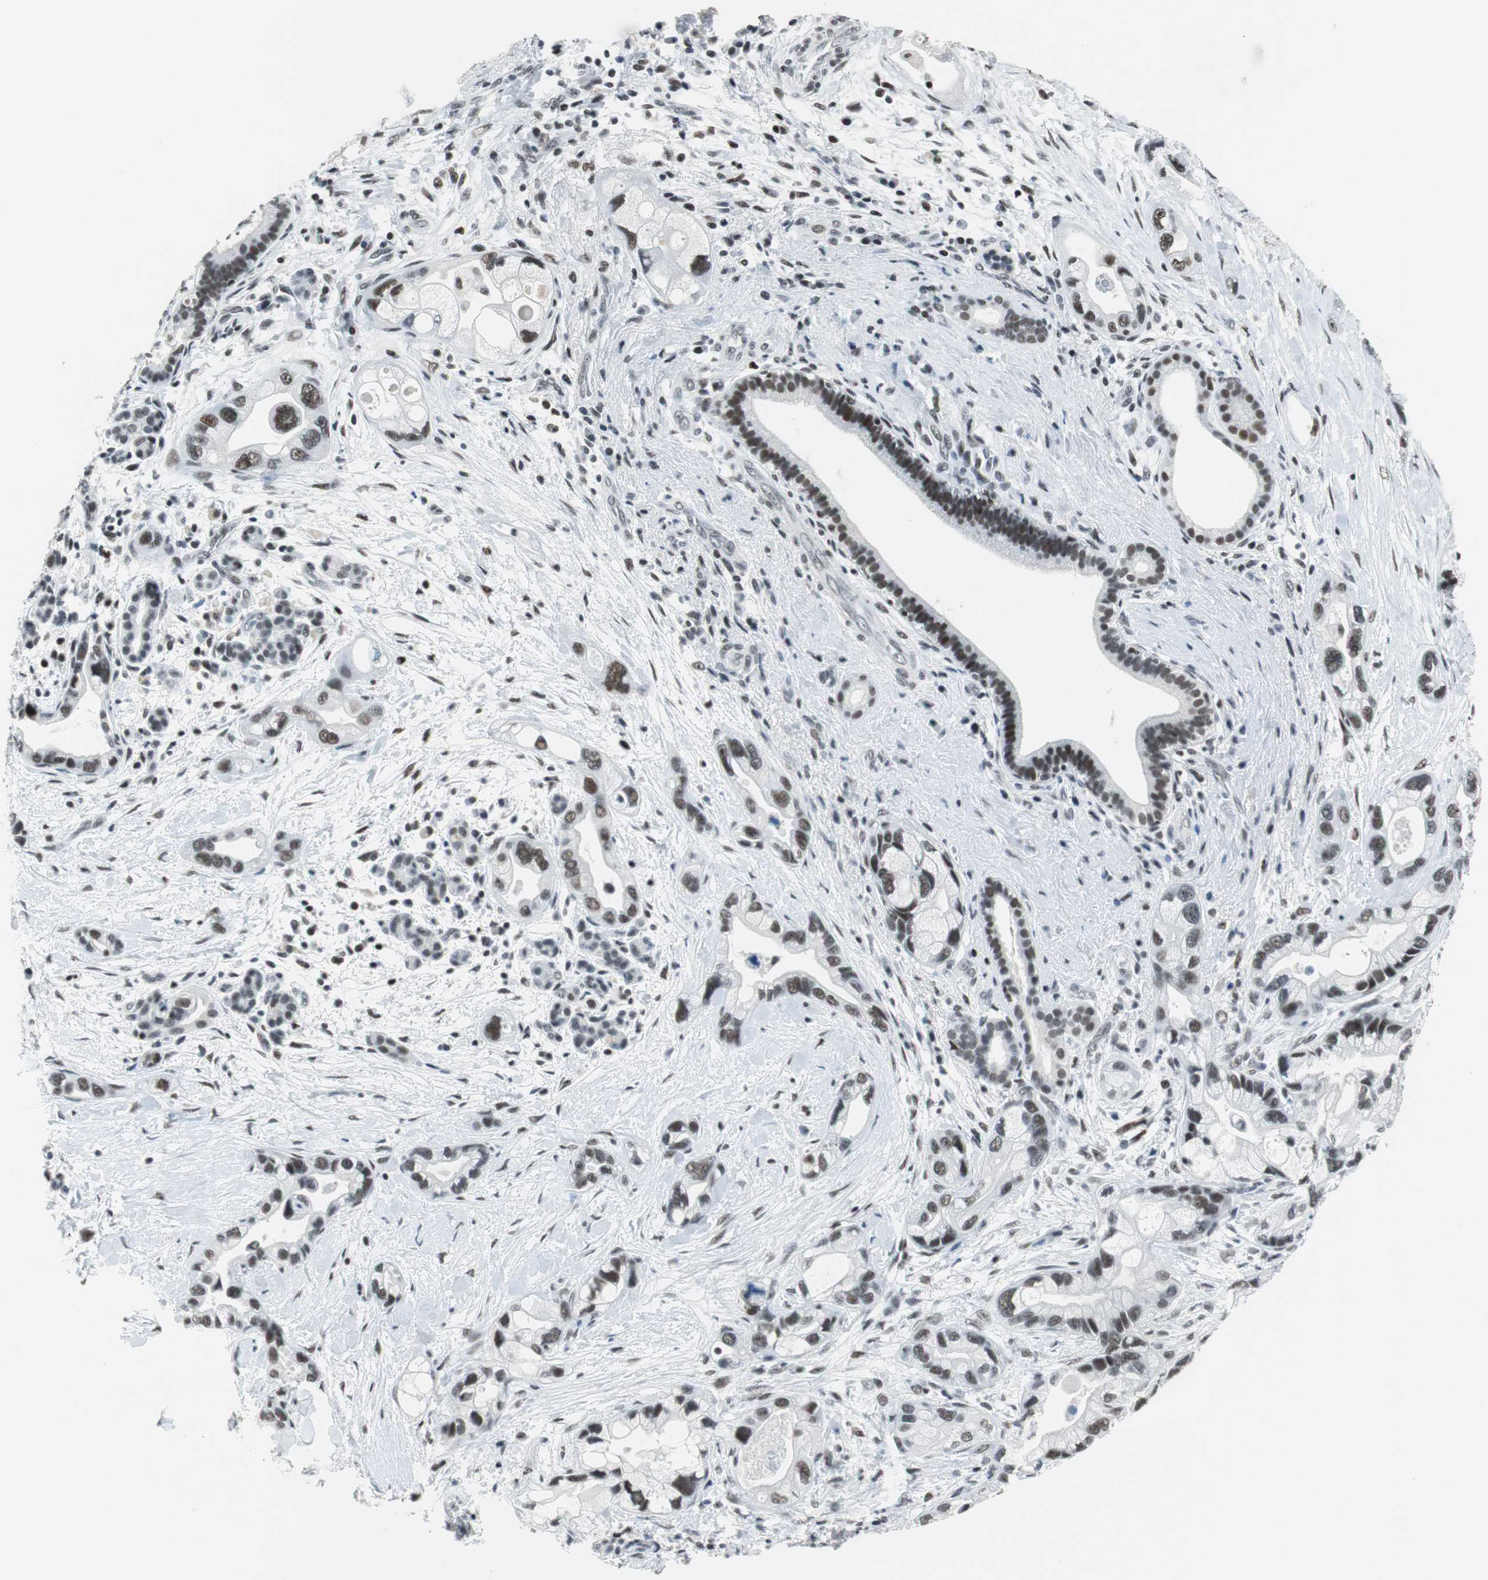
{"staining": {"intensity": "weak", "quantity": "25%-75%", "location": "nuclear"}, "tissue": "pancreatic cancer", "cell_type": "Tumor cells", "image_type": "cancer", "snomed": [{"axis": "morphology", "description": "Adenocarcinoma, NOS"}, {"axis": "topography", "description": "Pancreas"}], "caption": "Weak nuclear staining for a protein is present in approximately 25%-75% of tumor cells of pancreatic cancer using IHC.", "gene": "HDAC3", "patient": {"sex": "female", "age": 77}}